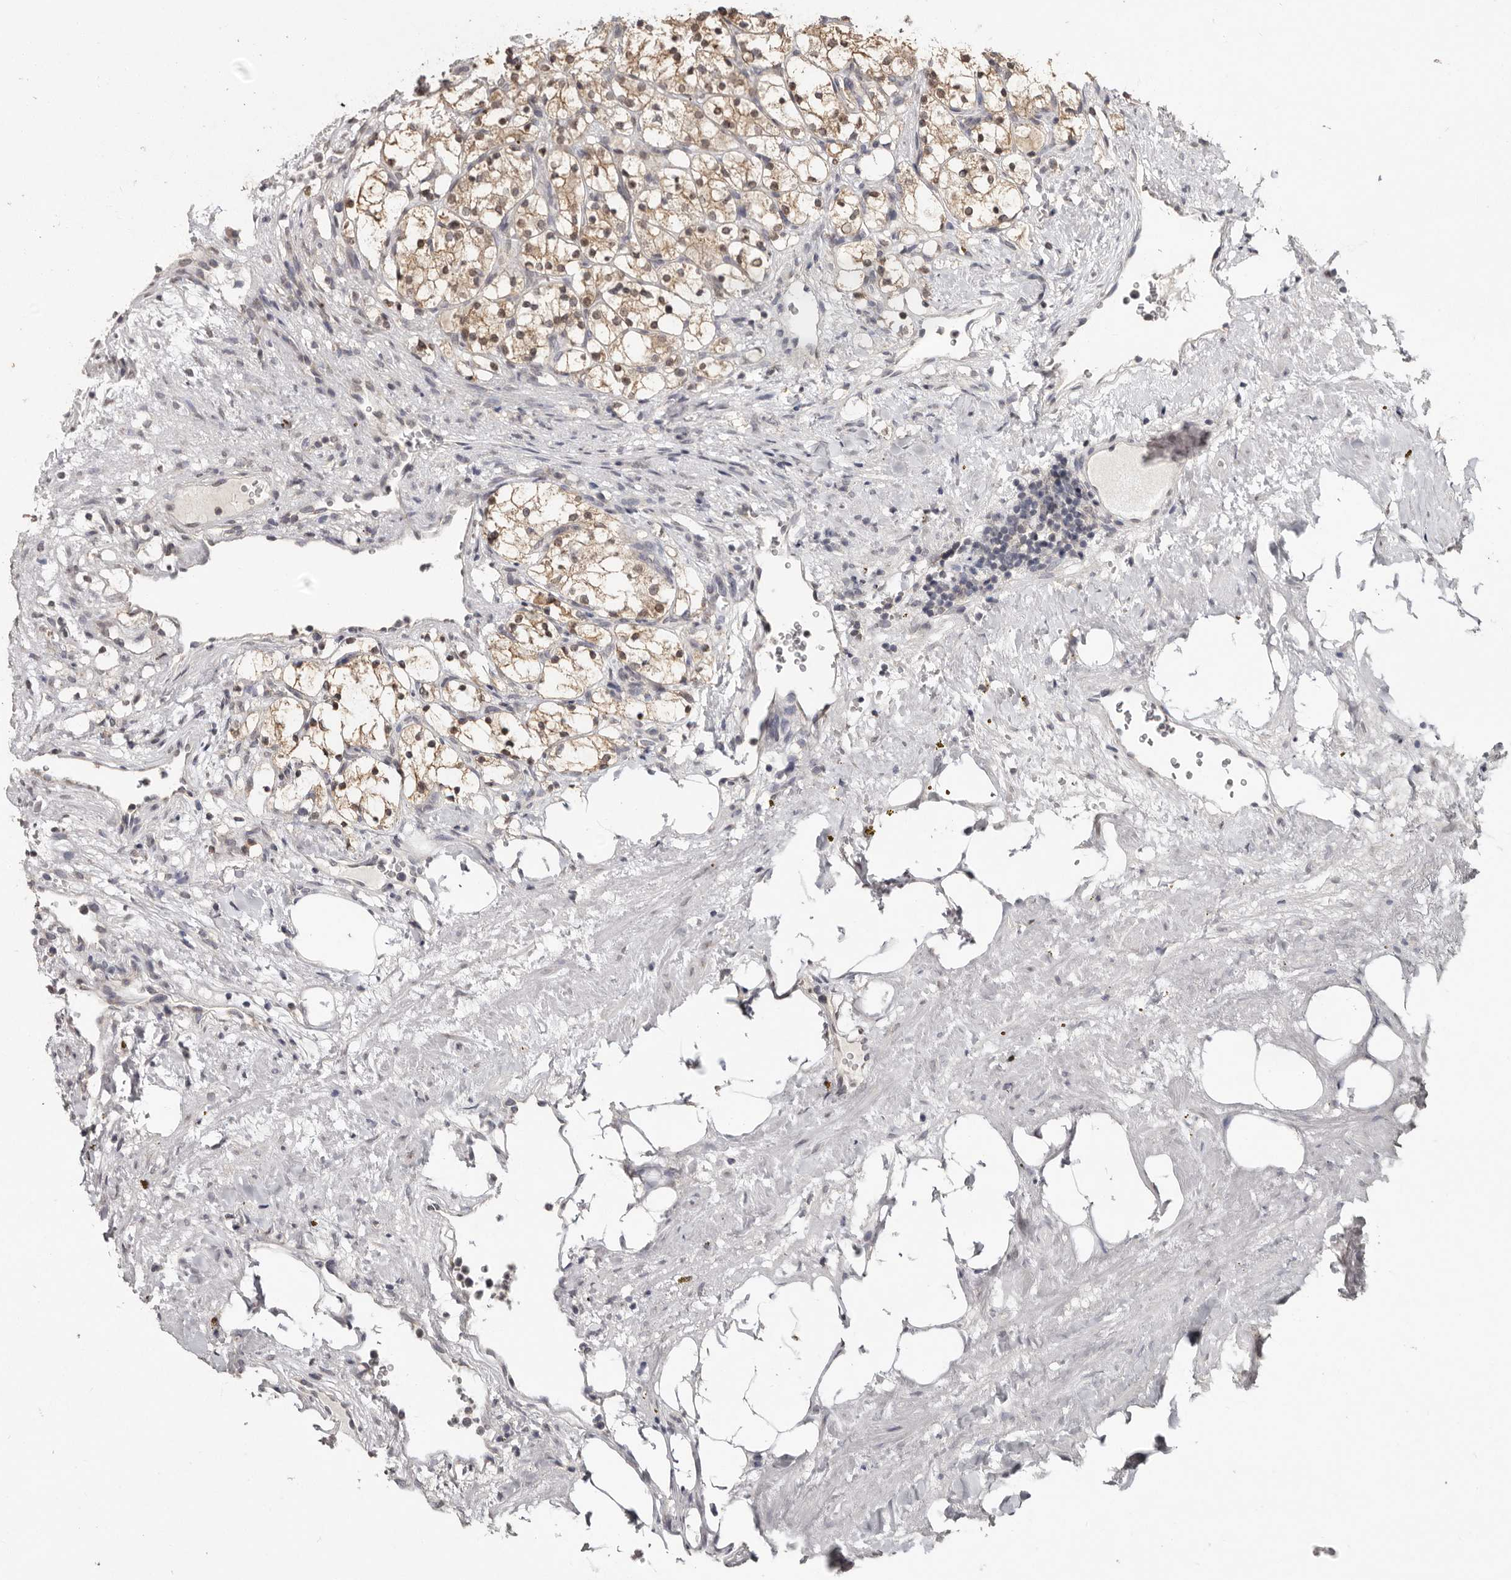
{"staining": {"intensity": "moderate", "quantity": ">75%", "location": "cytoplasmic/membranous,nuclear"}, "tissue": "renal cancer", "cell_type": "Tumor cells", "image_type": "cancer", "snomed": [{"axis": "morphology", "description": "Adenocarcinoma, NOS"}, {"axis": "topography", "description": "Kidney"}], "caption": "Protein positivity by IHC demonstrates moderate cytoplasmic/membranous and nuclear staining in approximately >75% of tumor cells in adenocarcinoma (renal).", "gene": "LINGO2", "patient": {"sex": "female", "age": 69}}